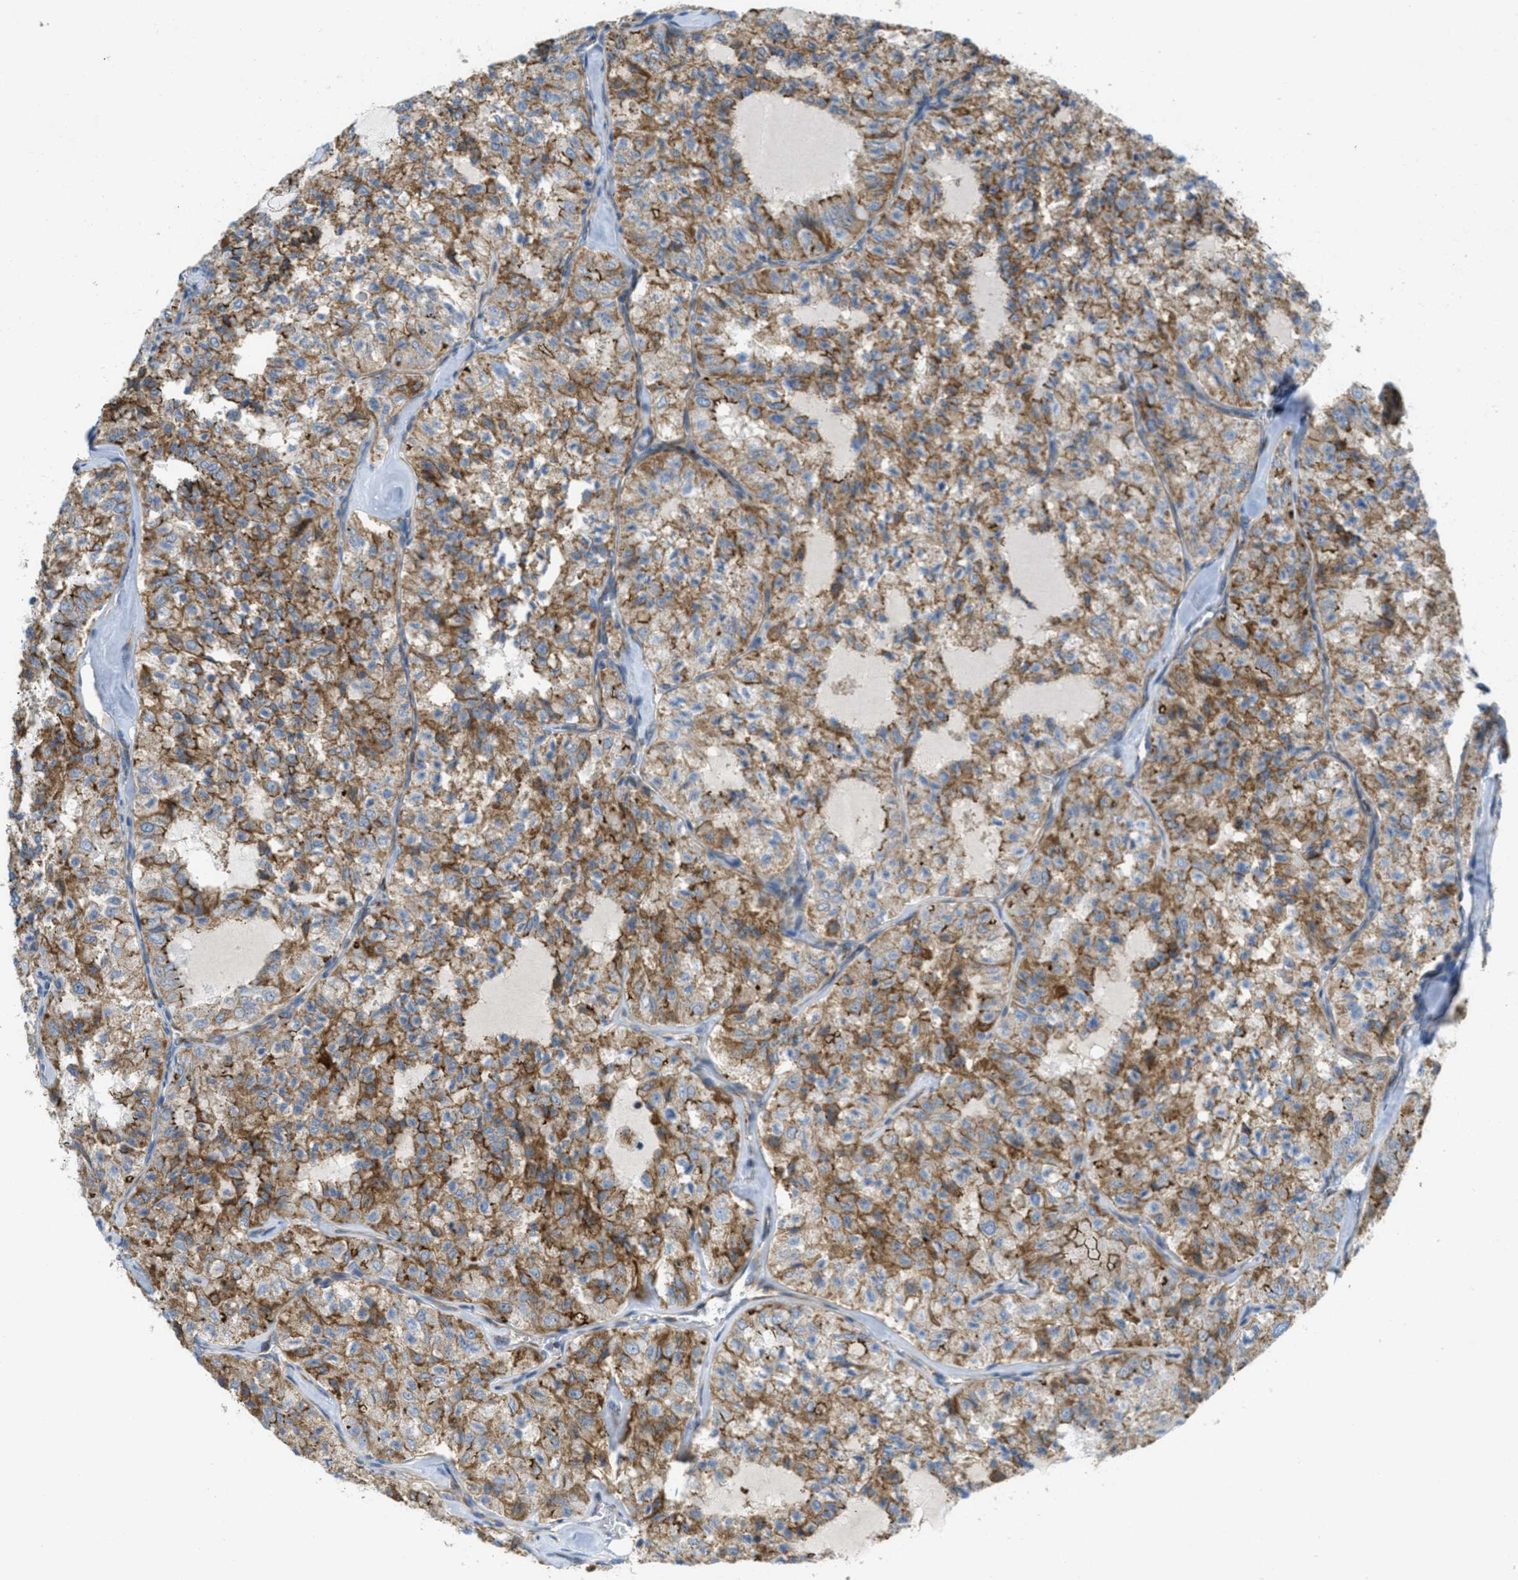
{"staining": {"intensity": "strong", "quantity": ">75%", "location": "cytoplasmic/membranous"}, "tissue": "thyroid cancer", "cell_type": "Tumor cells", "image_type": "cancer", "snomed": [{"axis": "morphology", "description": "Follicular adenoma carcinoma, NOS"}, {"axis": "topography", "description": "Thyroid gland"}], "caption": "High-magnification brightfield microscopy of thyroid follicular adenoma carcinoma stained with DAB (3,3'-diaminobenzidine) (brown) and counterstained with hematoxylin (blue). tumor cells exhibit strong cytoplasmic/membranous positivity is appreciated in approximately>75% of cells. (DAB (3,3'-diaminobenzidine) IHC, brown staining for protein, blue staining for nuclei).", "gene": "BTN3A1", "patient": {"sex": "male", "age": 75}}